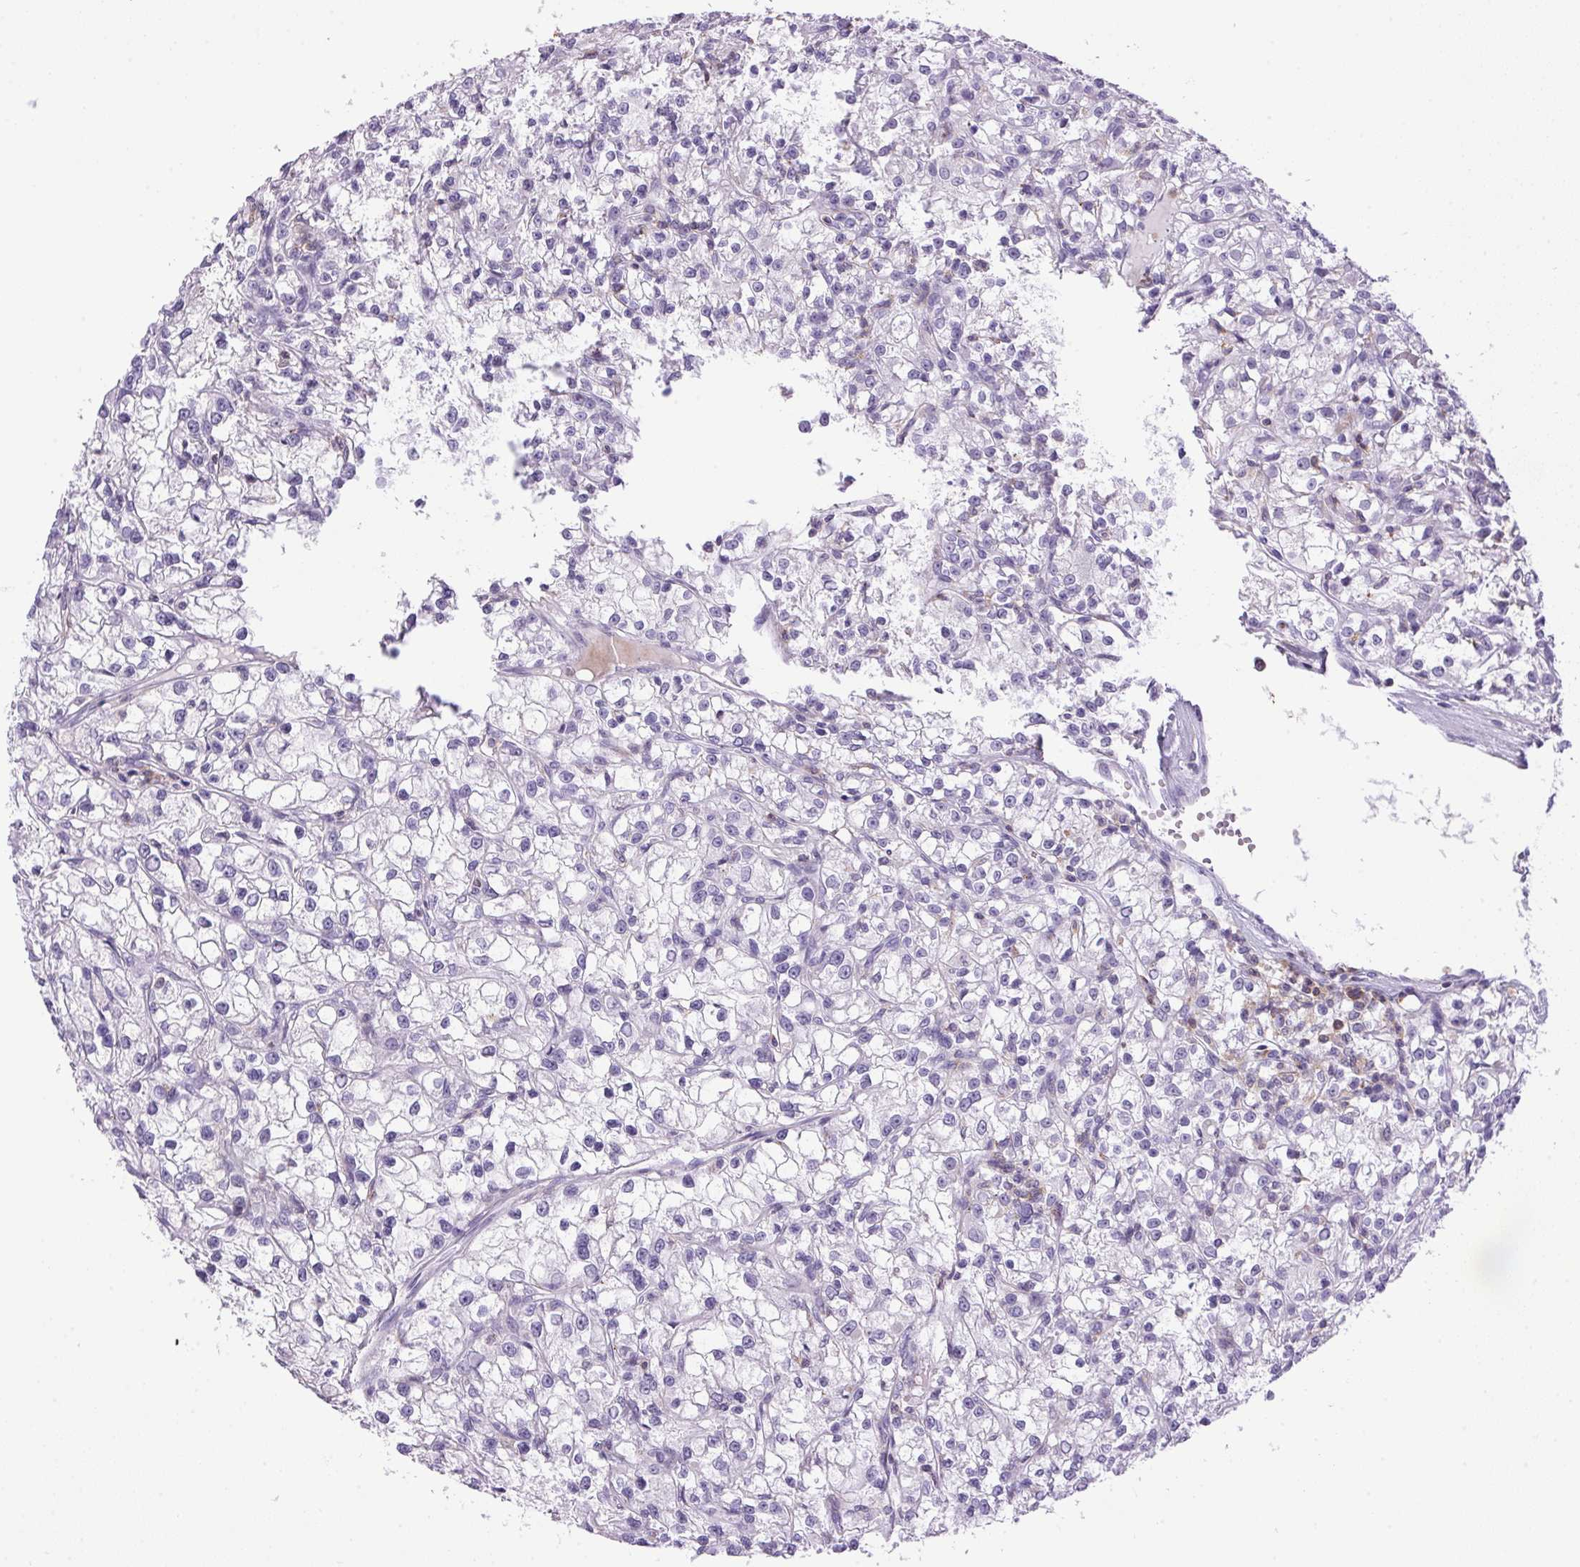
{"staining": {"intensity": "negative", "quantity": "none", "location": "none"}, "tissue": "renal cancer", "cell_type": "Tumor cells", "image_type": "cancer", "snomed": [{"axis": "morphology", "description": "Adenocarcinoma, NOS"}, {"axis": "topography", "description": "Kidney"}], "caption": "A high-resolution image shows IHC staining of renal cancer (adenocarcinoma), which displays no significant positivity in tumor cells. (Brightfield microscopy of DAB (3,3'-diaminobenzidine) immunohistochemistry at high magnification).", "gene": "S100A2", "patient": {"sex": "female", "age": 59}}